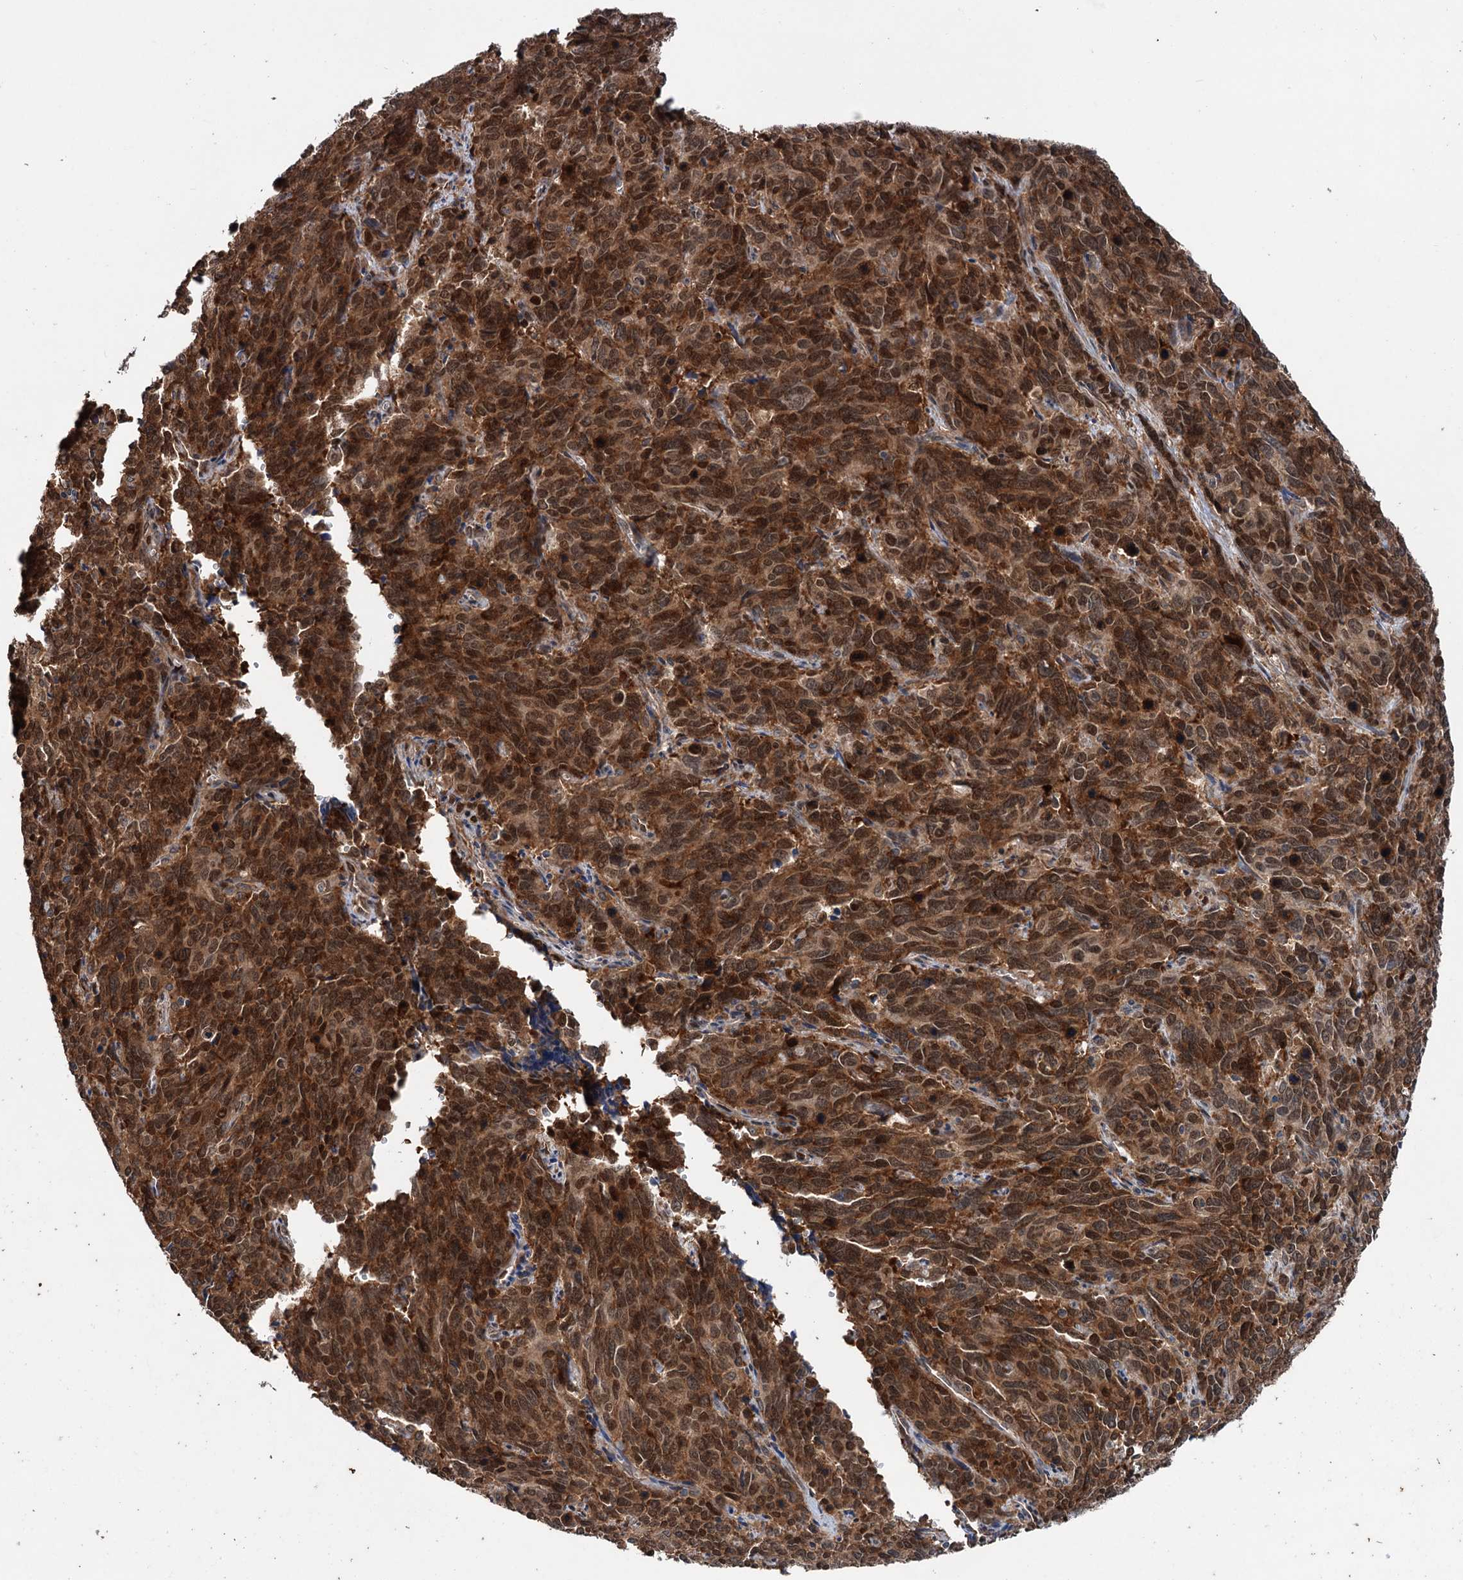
{"staining": {"intensity": "strong", "quantity": ">75%", "location": "cytoplasmic/membranous,nuclear"}, "tissue": "cervical cancer", "cell_type": "Tumor cells", "image_type": "cancer", "snomed": [{"axis": "morphology", "description": "Squamous cell carcinoma, NOS"}, {"axis": "topography", "description": "Cervix"}], "caption": "Protein expression analysis of human cervical squamous cell carcinoma reveals strong cytoplasmic/membranous and nuclear staining in approximately >75% of tumor cells.", "gene": "NCAPD2", "patient": {"sex": "female", "age": 60}}